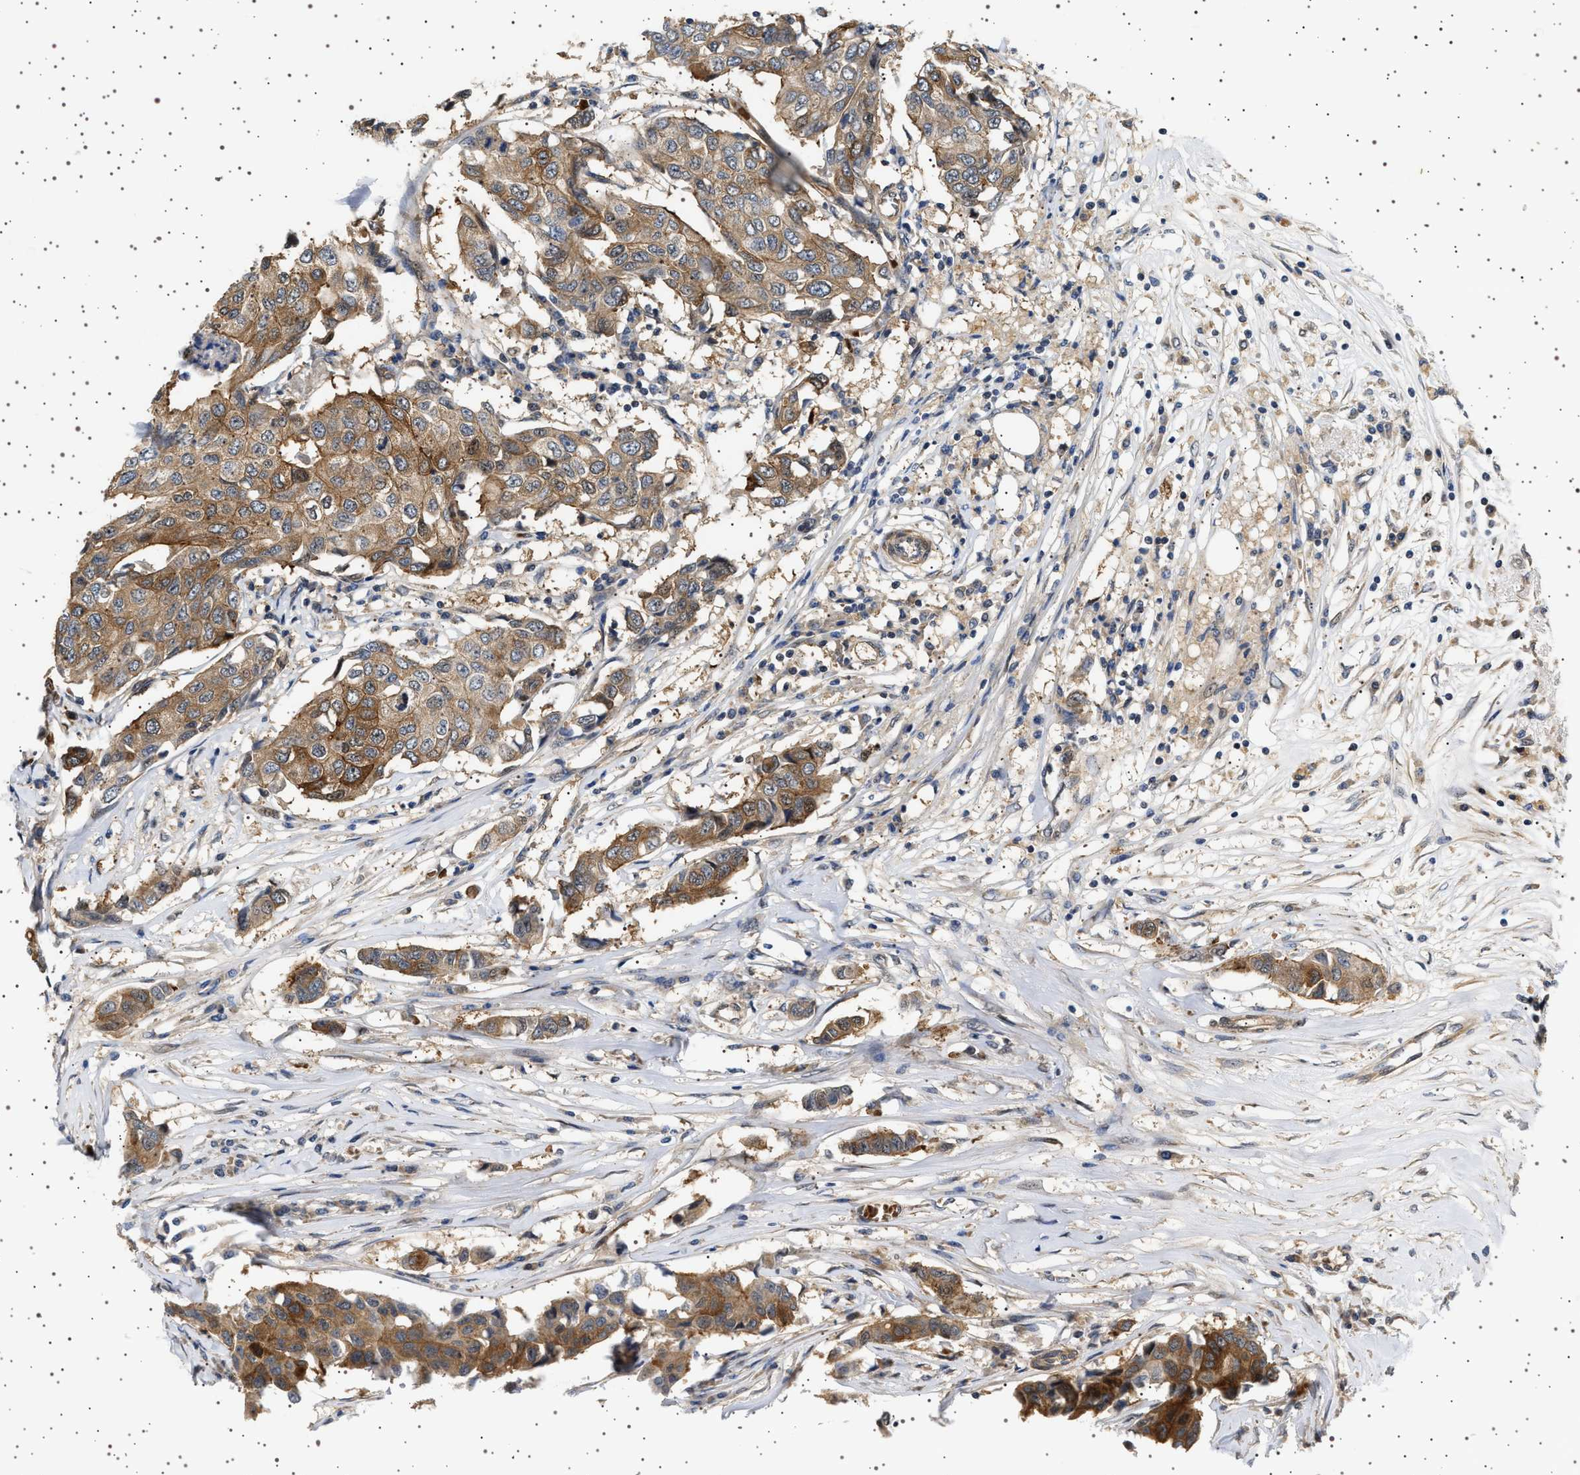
{"staining": {"intensity": "moderate", "quantity": ">75%", "location": "cytoplasmic/membranous"}, "tissue": "breast cancer", "cell_type": "Tumor cells", "image_type": "cancer", "snomed": [{"axis": "morphology", "description": "Duct carcinoma"}, {"axis": "topography", "description": "Breast"}], "caption": "Brown immunohistochemical staining in human breast cancer displays moderate cytoplasmic/membranous expression in about >75% of tumor cells. (DAB IHC, brown staining for protein, blue staining for nuclei).", "gene": "BAG3", "patient": {"sex": "female", "age": 80}}